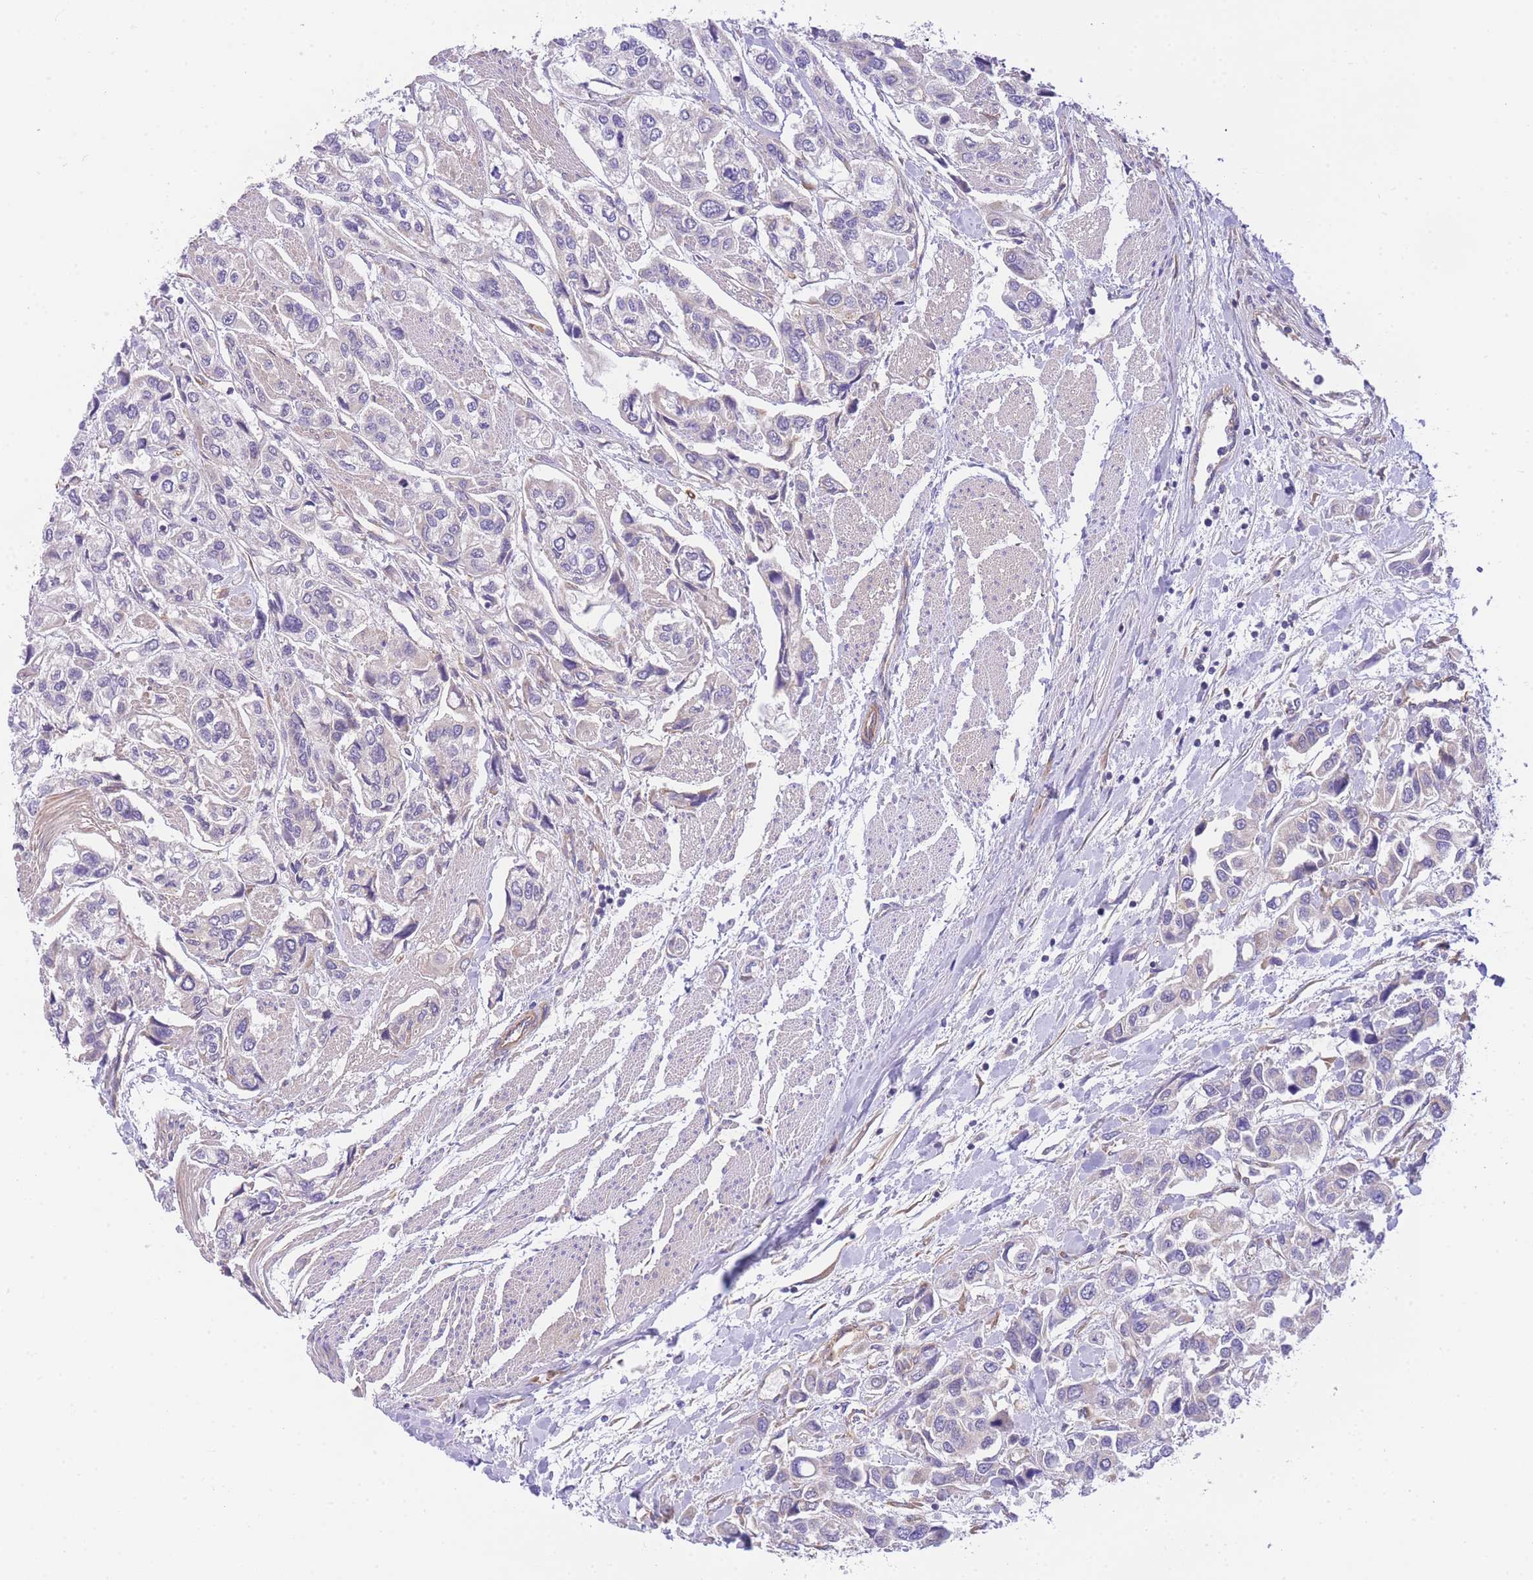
{"staining": {"intensity": "negative", "quantity": "none", "location": "none"}, "tissue": "urothelial cancer", "cell_type": "Tumor cells", "image_type": "cancer", "snomed": [{"axis": "morphology", "description": "Urothelial carcinoma, High grade"}, {"axis": "topography", "description": "Urinary bladder"}], "caption": "The immunohistochemistry image has no significant positivity in tumor cells of urothelial cancer tissue.", "gene": "MTRES1", "patient": {"sex": "male", "age": 67}}